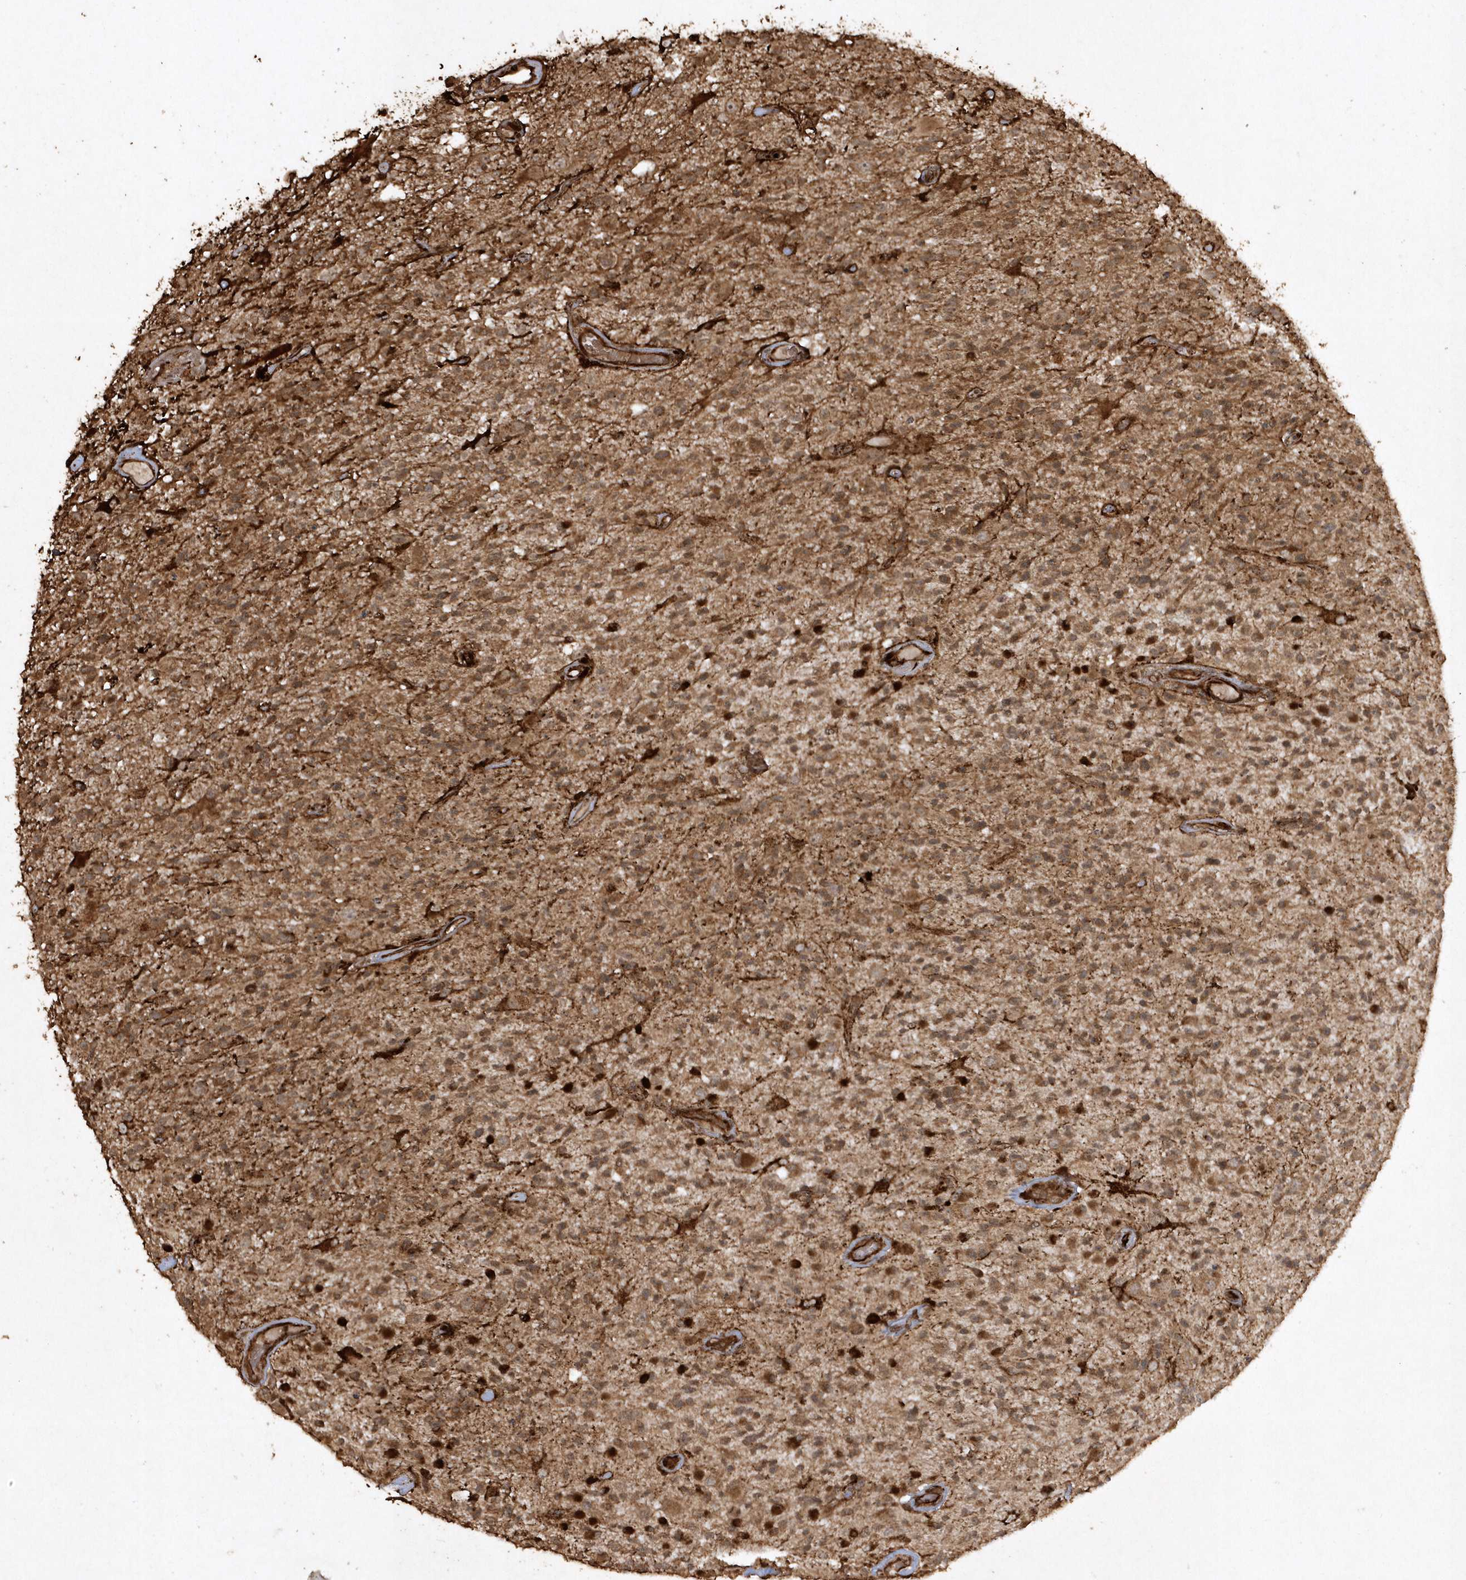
{"staining": {"intensity": "moderate", "quantity": ">75%", "location": "cytoplasmic/membranous"}, "tissue": "glioma", "cell_type": "Tumor cells", "image_type": "cancer", "snomed": [{"axis": "morphology", "description": "Glioma, malignant, High grade"}, {"axis": "morphology", "description": "Glioblastoma, NOS"}, {"axis": "topography", "description": "Brain"}], "caption": "DAB immunohistochemical staining of glioma shows moderate cytoplasmic/membranous protein positivity in about >75% of tumor cells.", "gene": "AVPI1", "patient": {"sex": "male", "age": 60}}